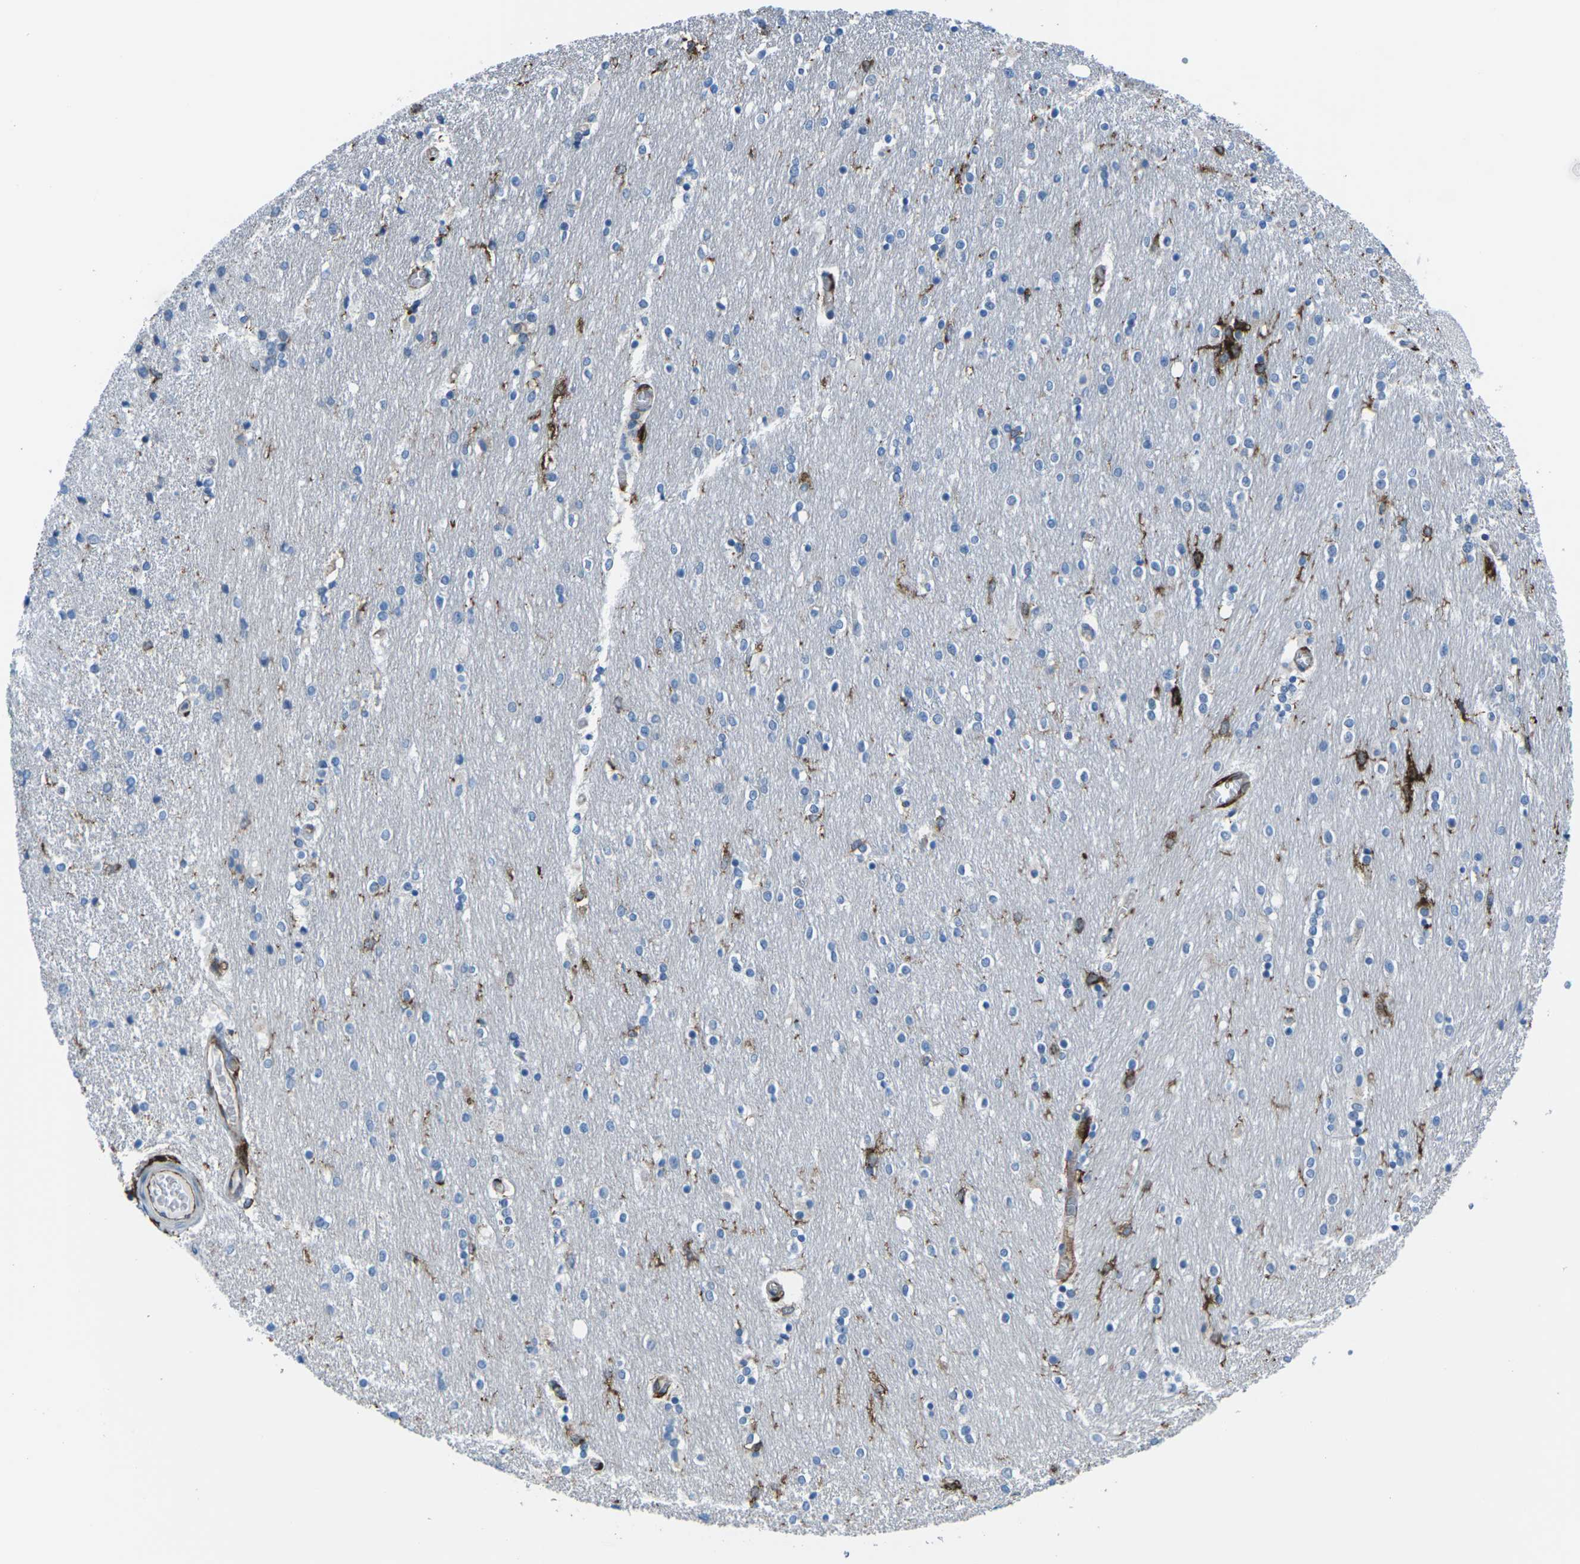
{"staining": {"intensity": "strong", "quantity": "25%-75%", "location": "cytoplasmic/membranous"}, "tissue": "caudate", "cell_type": "Glial cells", "image_type": "normal", "snomed": [{"axis": "morphology", "description": "Normal tissue, NOS"}, {"axis": "topography", "description": "Lateral ventricle wall"}], "caption": "This is an image of IHC staining of unremarkable caudate, which shows strong positivity in the cytoplasmic/membranous of glial cells.", "gene": "PTPN1", "patient": {"sex": "female", "age": 54}}